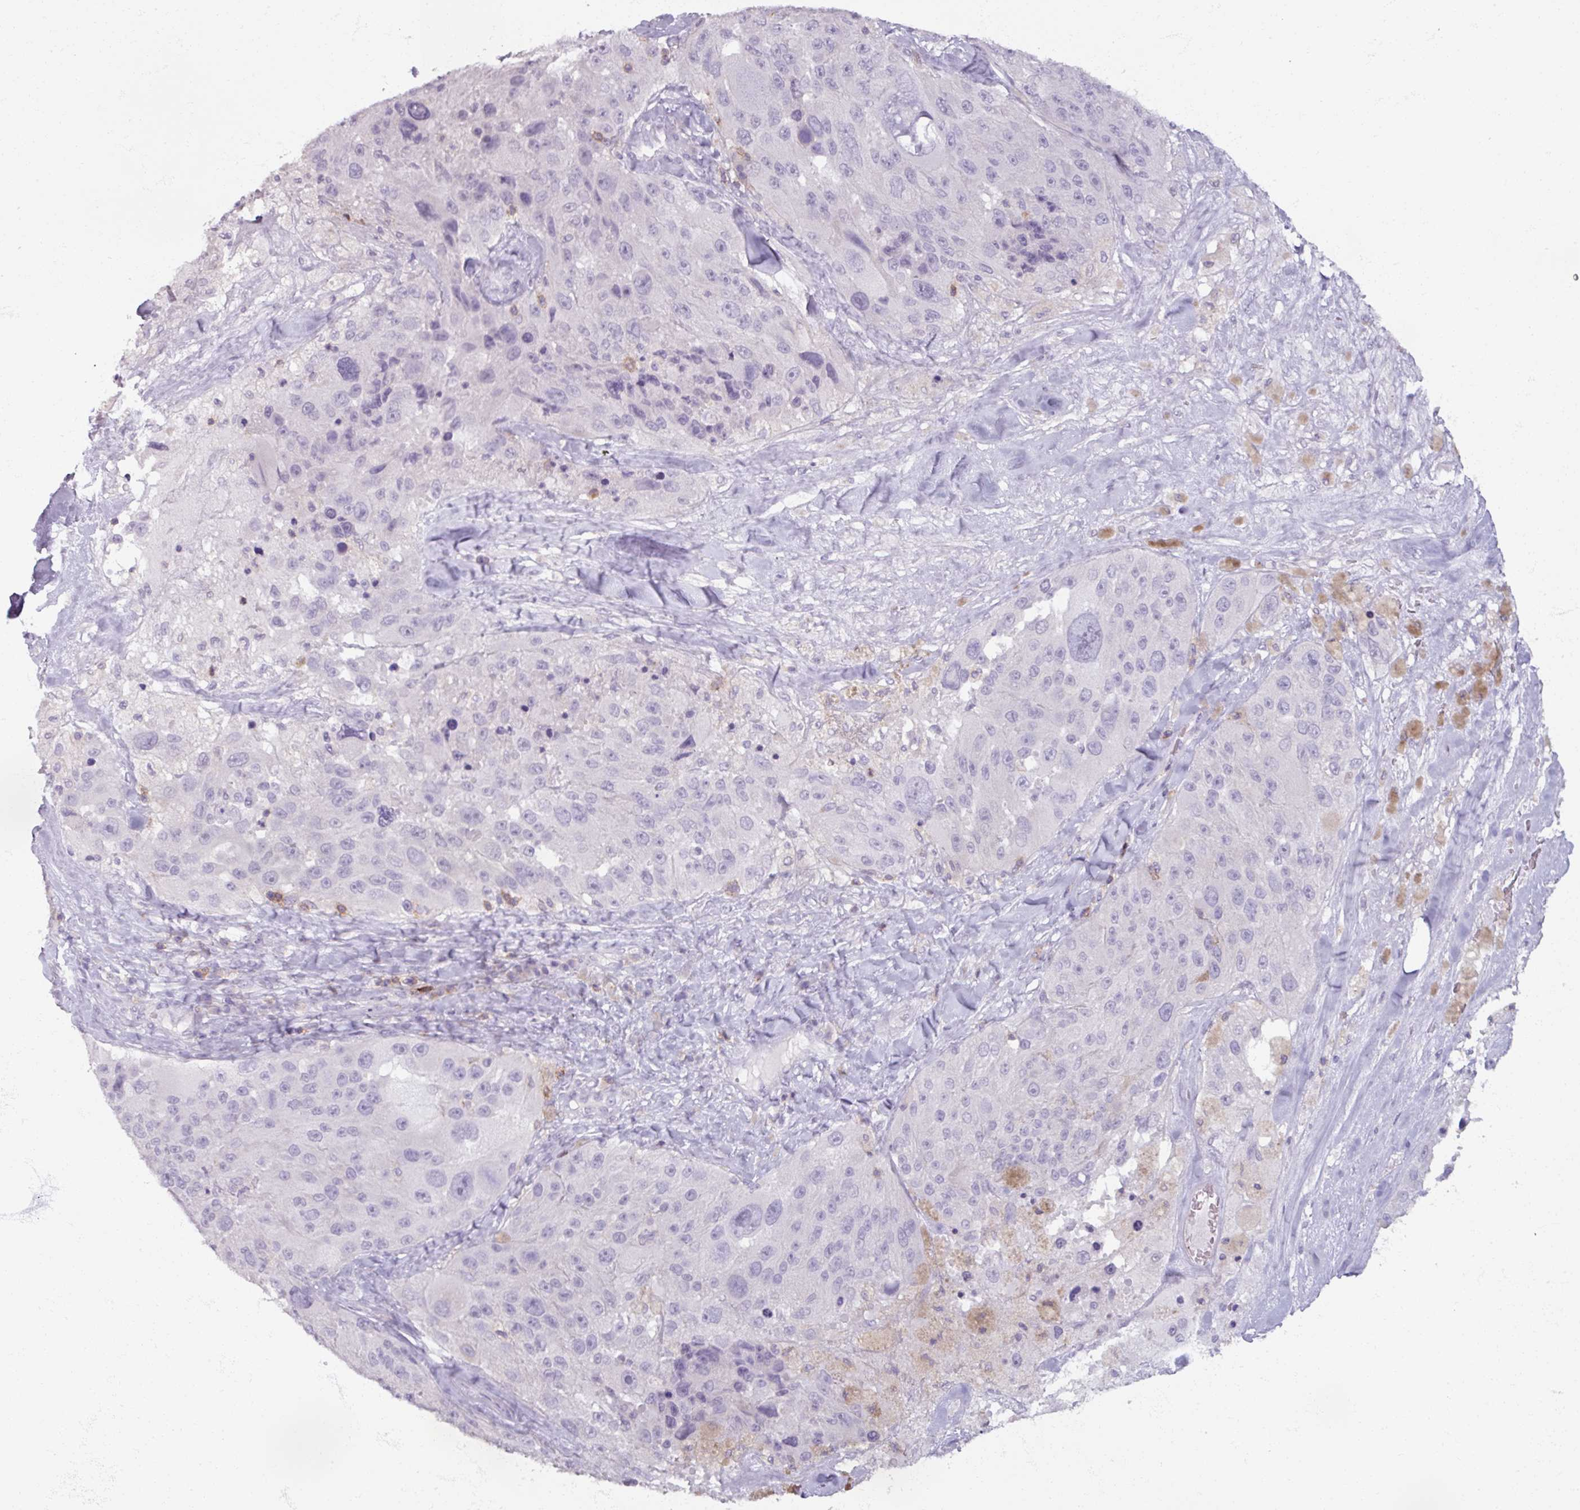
{"staining": {"intensity": "negative", "quantity": "none", "location": "none"}, "tissue": "melanoma", "cell_type": "Tumor cells", "image_type": "cancer", "snomed": [{"axis": "morphology", "description": "Malignant melanoma, Metastatic site"}, {"axis": "topography", "description": "Lymph node"}], "caption": "DAB (3,3'-diaminobenzidine) immunohistochemical staining of human melanoma demonstrates no significant staining in tumor cells.", "gene": "PTPRC", "patient": {"sex": "male", "age": 62}}